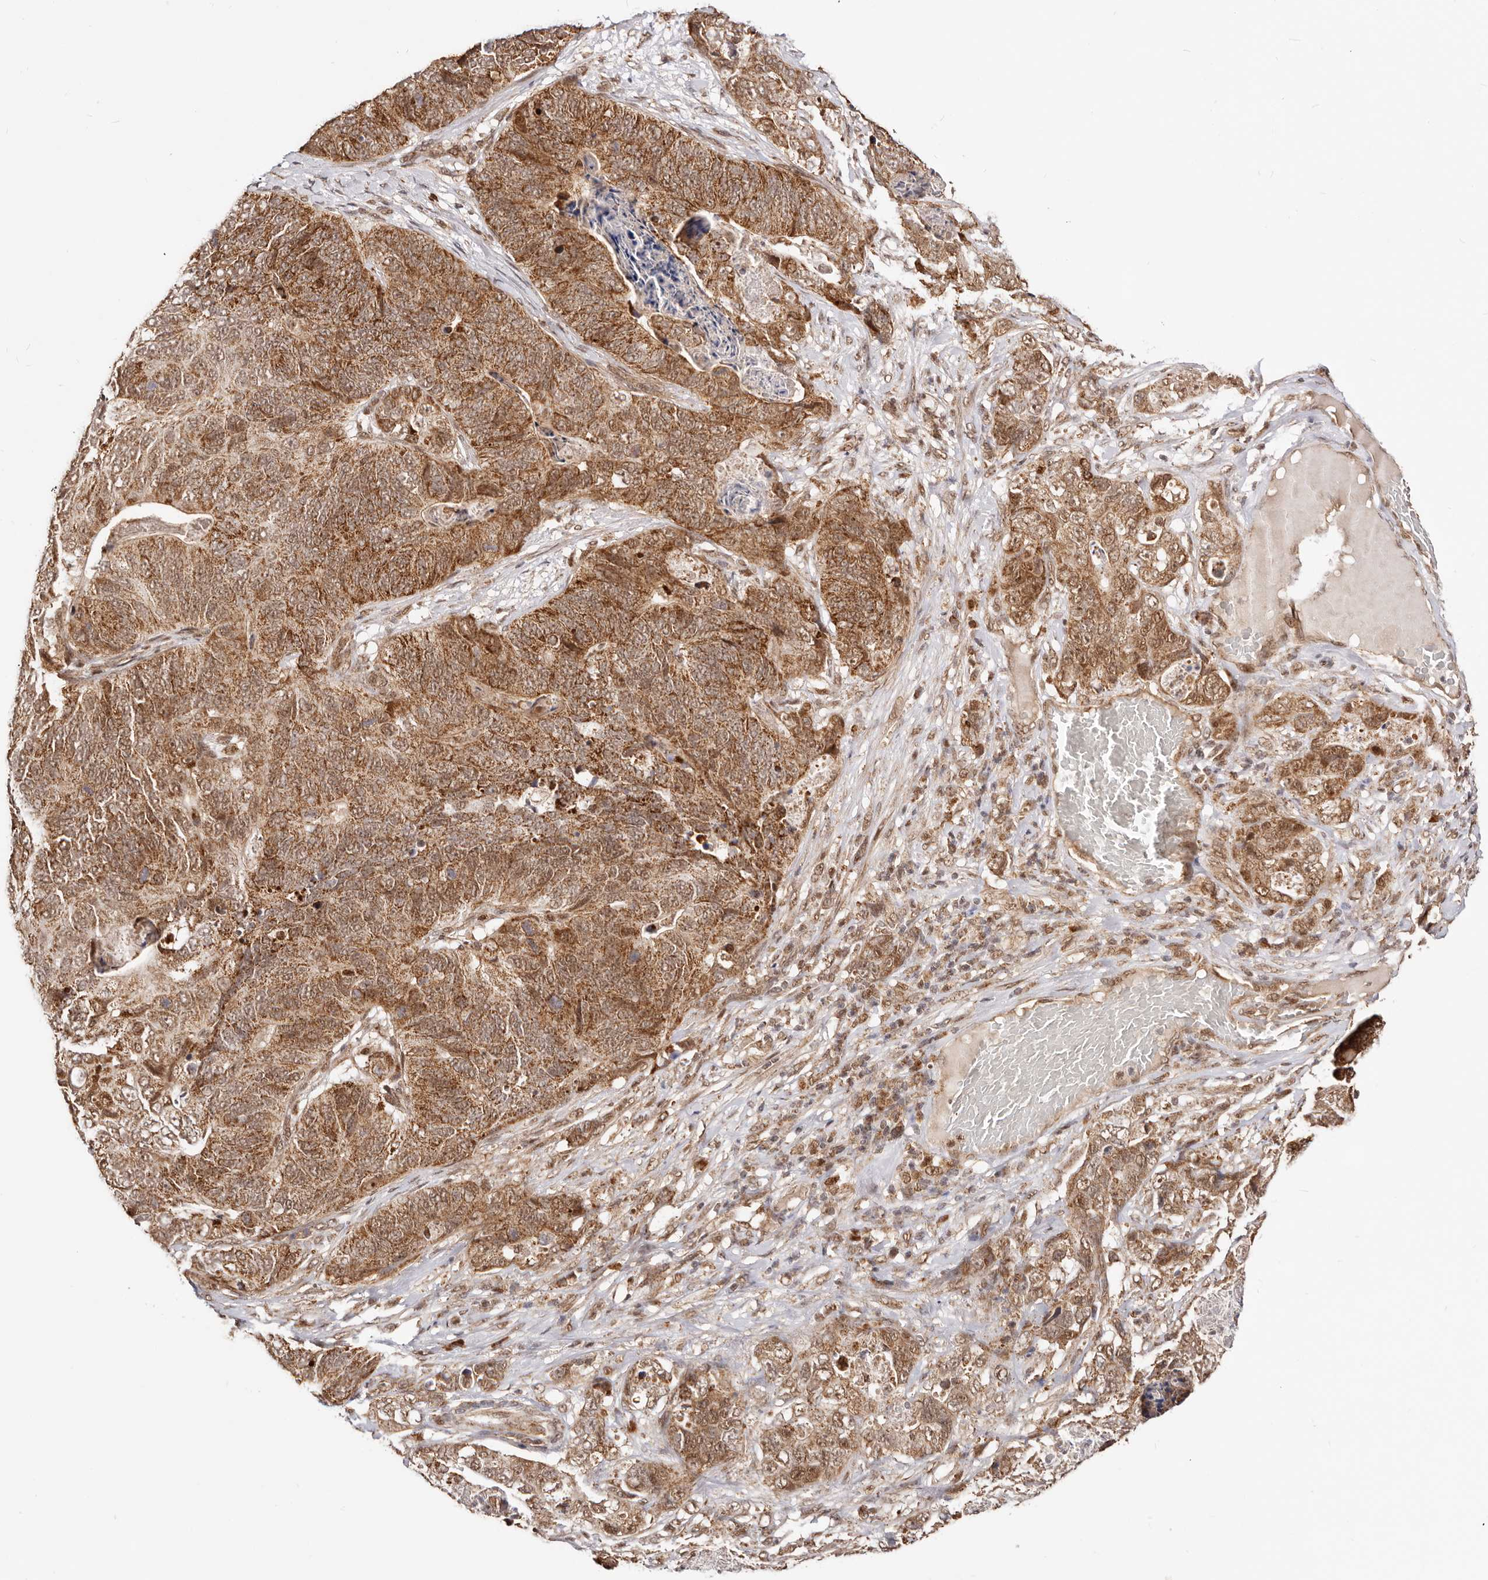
{"staining": {"intensity": "moderate", "quantity": ">75%", "location": "cytoplasmic/membranous,nuclear"}, "tissue": "stomach cancer", "cell_type": "Tumor cells", "image_type": "cancer", "snomed": [{"axis": "morphology", "description": "Normal tissue, NOS"}, {"axis": "morphology", "description": "Adenocarcinoma, NOS"}, {"axis": "topography", "description": "Stomach"}], "caption": "Protein expression analysis of stomach cancer (adenocarcinoma) reveals moderate cytoplasmic/membranous and nuclear positivity in about >75% of tumor cells.", "gene": "SEC14L1", "patient": {"sex": "female", "age": 89}}